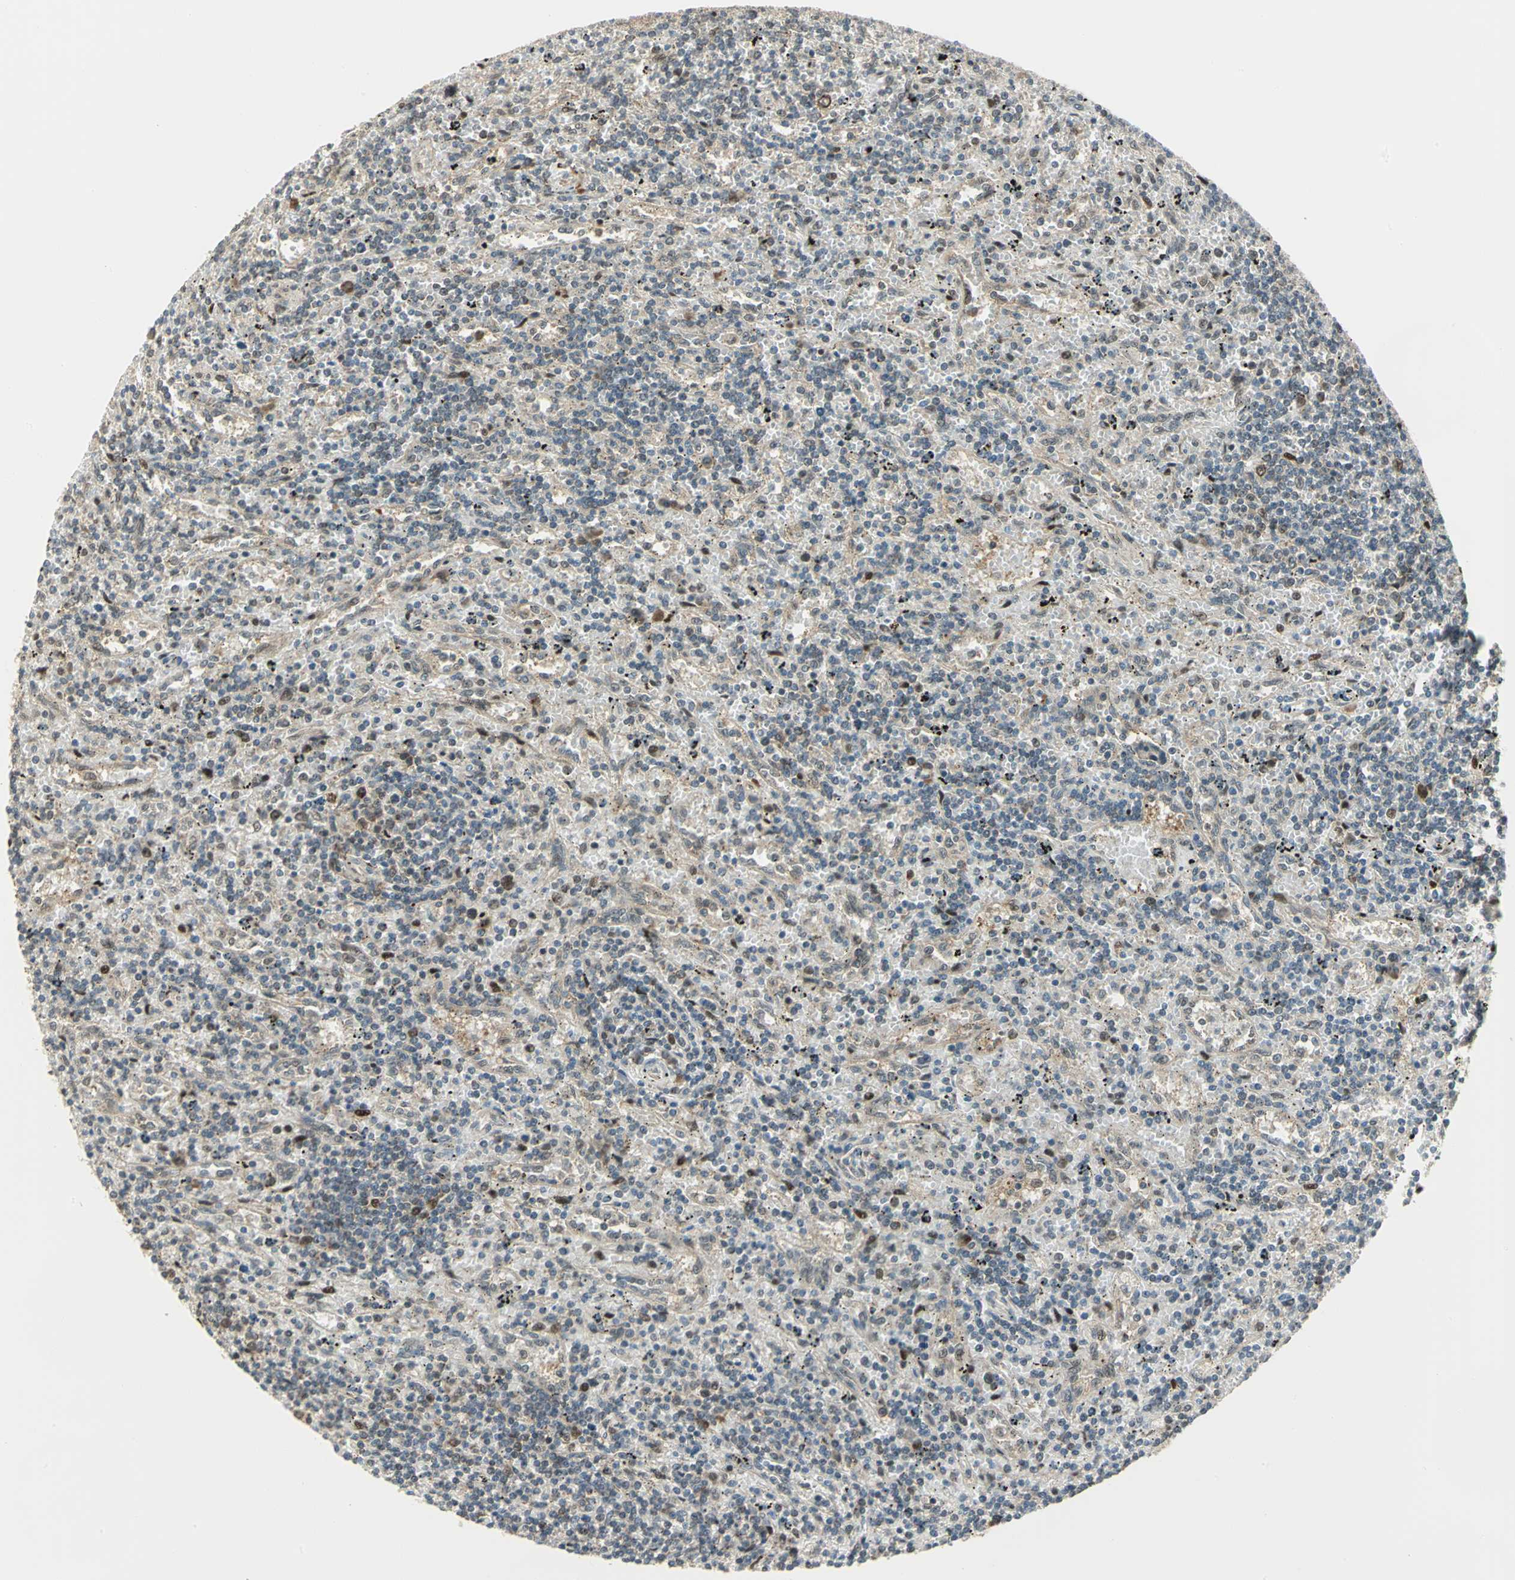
{"staining": {"intensity": "weak", "quantity": "25%-75%", "location": "cytoplasmic/membranous,nuclear"}, "tissue": "lymphoma", "cell_type": "Tumor cells", "image_type": "cancer", "snomed": [{"axis": "morphology", "description": "Malignant lymphoma, non-Hodgkin's type, Low grade"}, {"axis": "topography", "description": "Spleen"}], "caption": "IHC (DAB (3,3'-diaminobenzidine)) staining of human lymphoma shows weak cytoplasmic/membranous and nuclear protein staining in approximately 25%-75% of tumor cells. Using DAB (3,3'-diaminobenzidine) (brown) and hematoxylin (blue) stains, captured at high magnification using brightfield microscopy.", "gene": "PSMC4", "patient": {"sex": "male", "age": 76}}